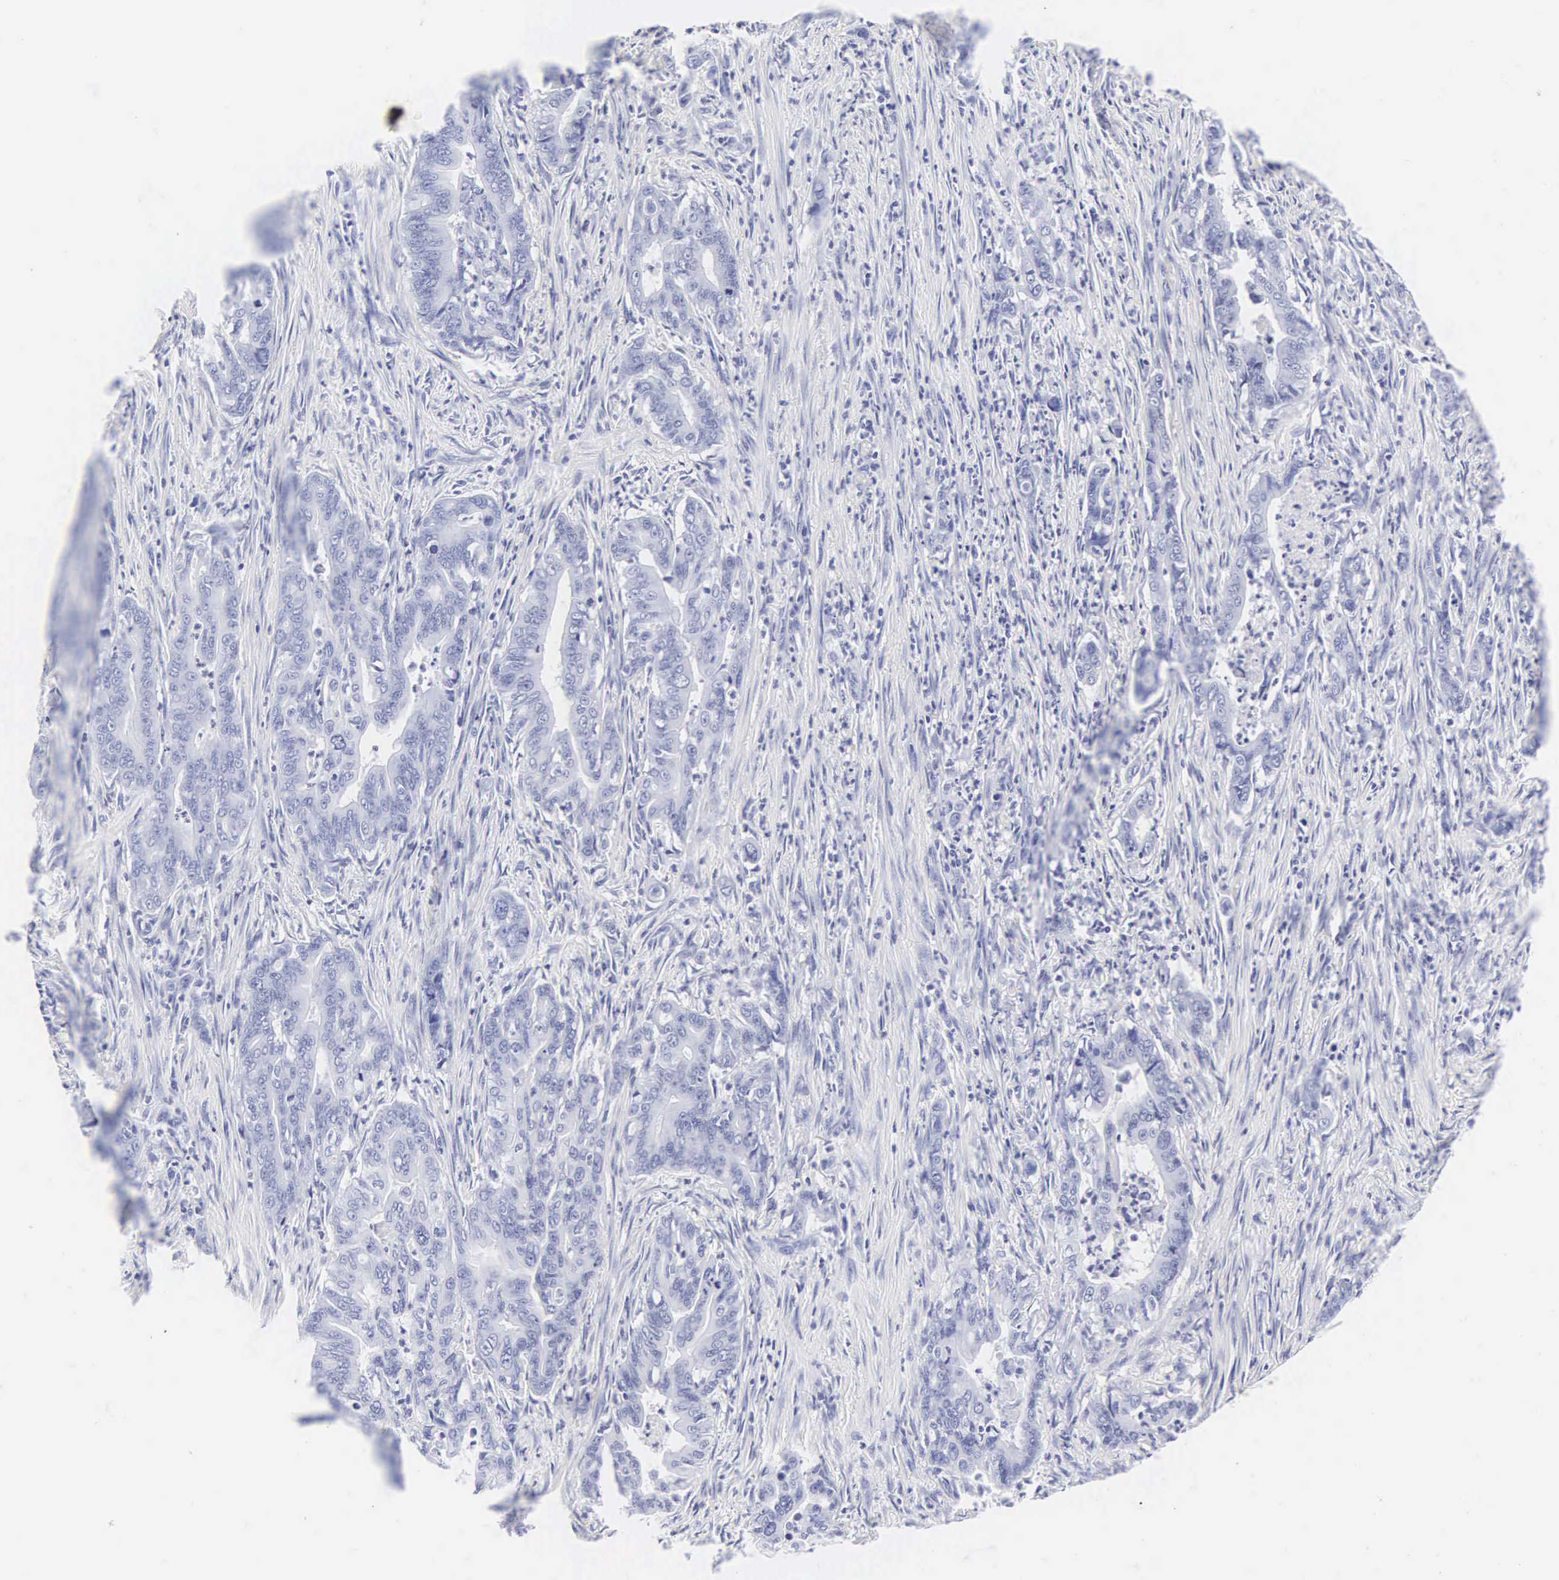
{"staining": {"intensity": "negative", "quantity": "none", "location": "none"}, "tissue": "stomach cancer", "cell_type": "Tumor cells", "image_type": "cancer", "snomed": [{"axis": "morphology", "description": "Adenocarcinoma, NOS"}, {"axis": "topography", "description": "Stomach"}], "caption": "This micrograph is of stomach cancer (adenocarcinoma) stained with immunohistochemistry to label a protein in brown with the nuclei are counter-stained blue. There is no positivity in tumor cells. (DAB (3,3'-diaminobenzidine) immunohistochemistry visualized using brightfield microscopy, high magnification).", "gene": "INS", "patient": {"sex": "female", "age": 76}}